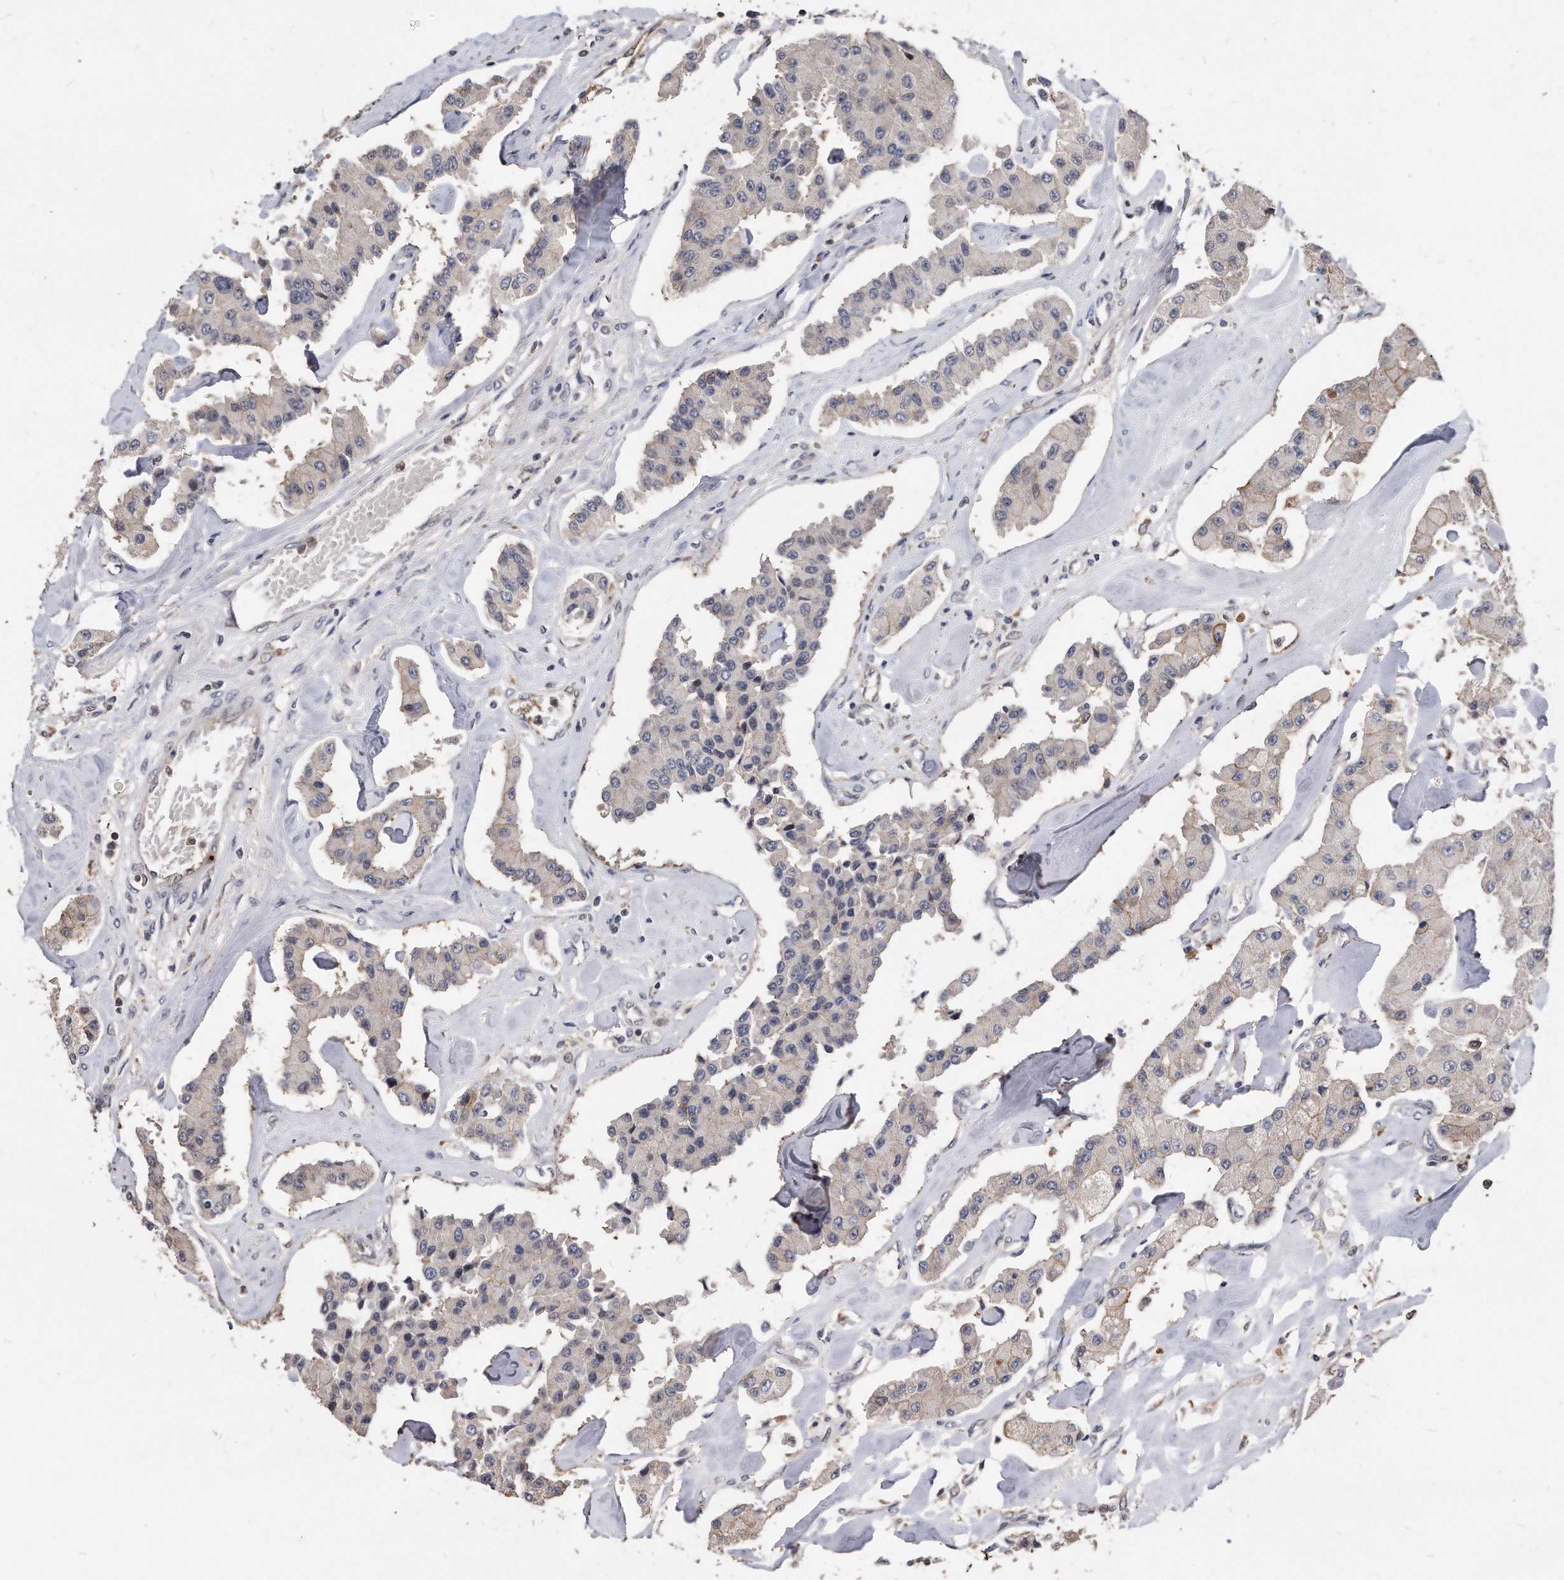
{"staining": {"intensity": "weak", "quantity": "<25%", "location": "cytoplasmic/membranous"}, "tissue": "carcinoid", "cell_type": "Tumor cells", "image_type": "cancer", "snomed": [{"axis": "morphology", "description": "Carcinoid, malignant, NOS"}, {"axis": "topography", "description": "Pancreas"}], "caption": "Immunohistochemistry (IHC) of carcinoid exhibits no staining in tumor cells.", "gene": "IL20RA", "patient": {"sex": "male", "age": 41}}